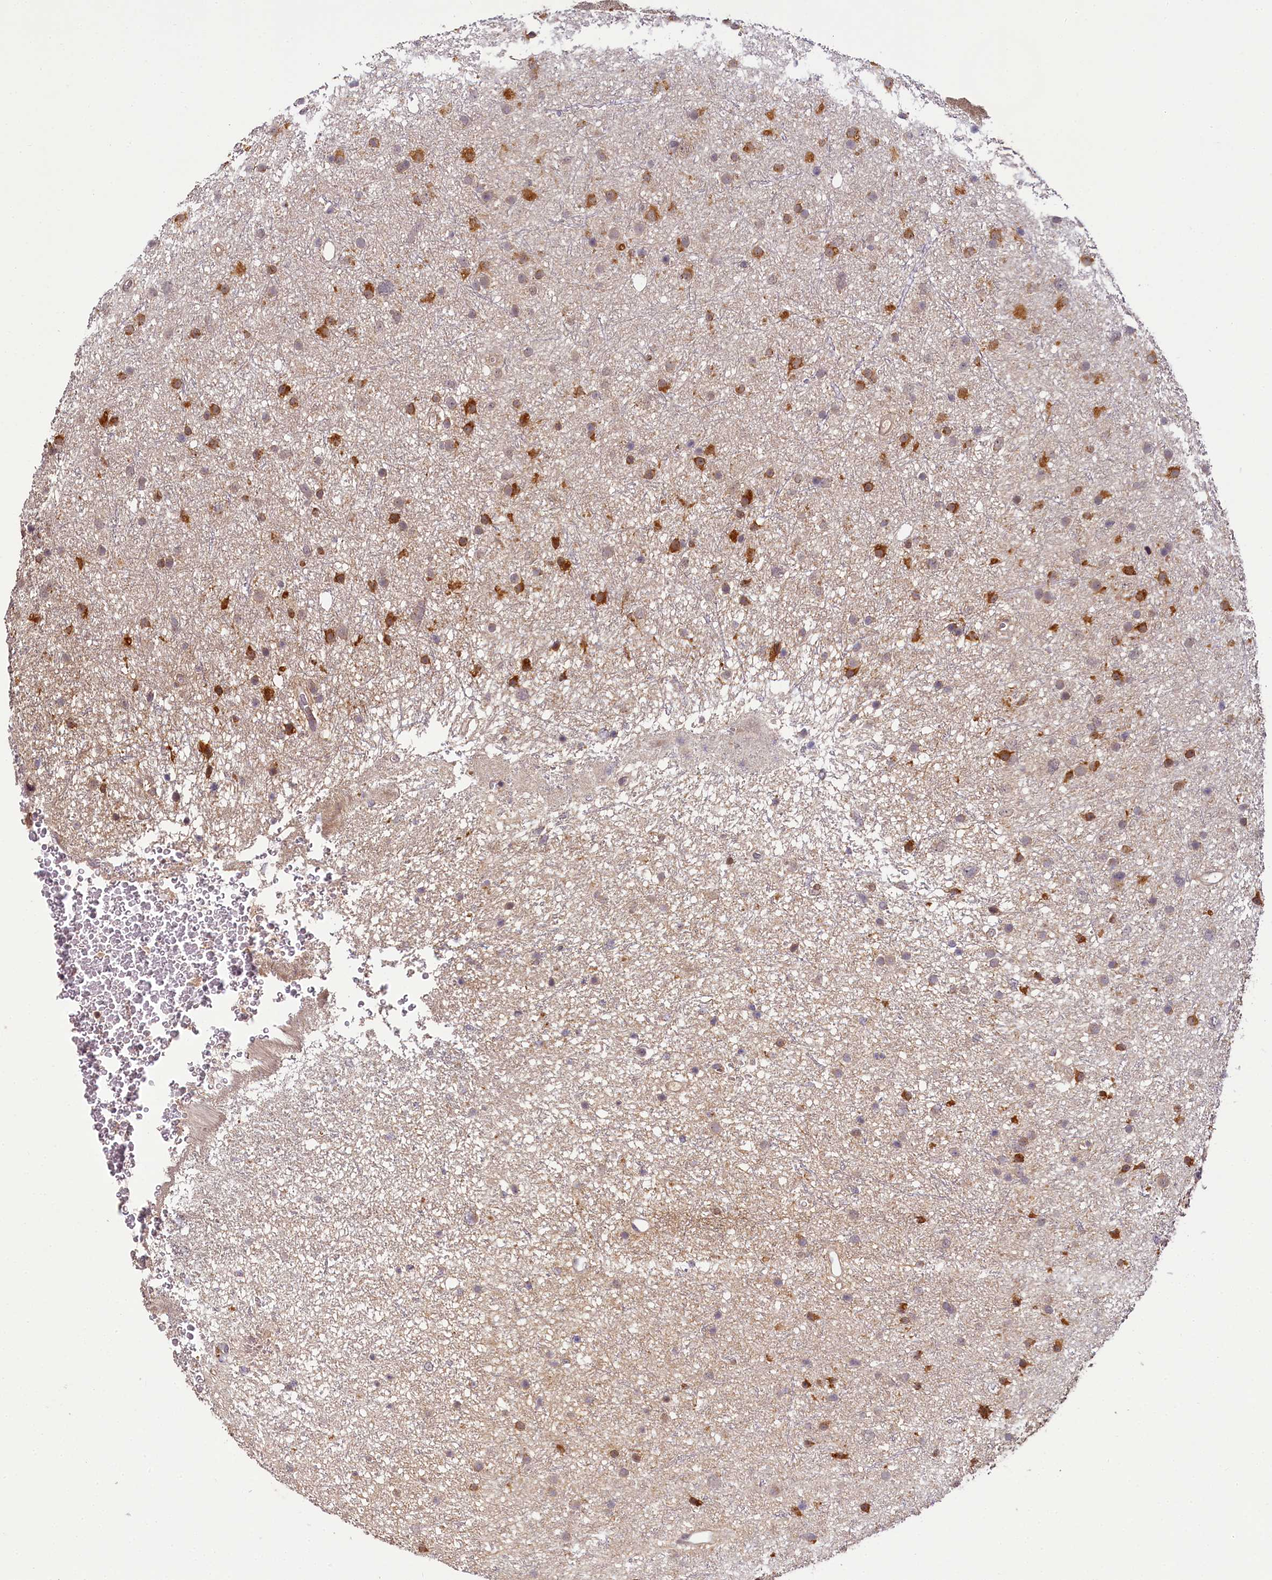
{"staining": {"intensity": "moderate", "quantity": ">75%", "location": "cytoplasmic/membranous"}, "tissue": "glioma", "cell_type": "Tumor cells", "image_type": "cancer", "snomed": [{"axis": "morphology", "description": "Glioma, malignant, Low grade"}, {"axis": "topography", "description": "Cerebral cortex"}], "caption": "This photomicrograph reveals immunohistochemistry staining of human glioma, with medium moderate cytoplasmic/membranous staining in approximately >75% of tumor cells.", "gene": "TMEM39A", "patient": {"sex": "female", "age": 39}}